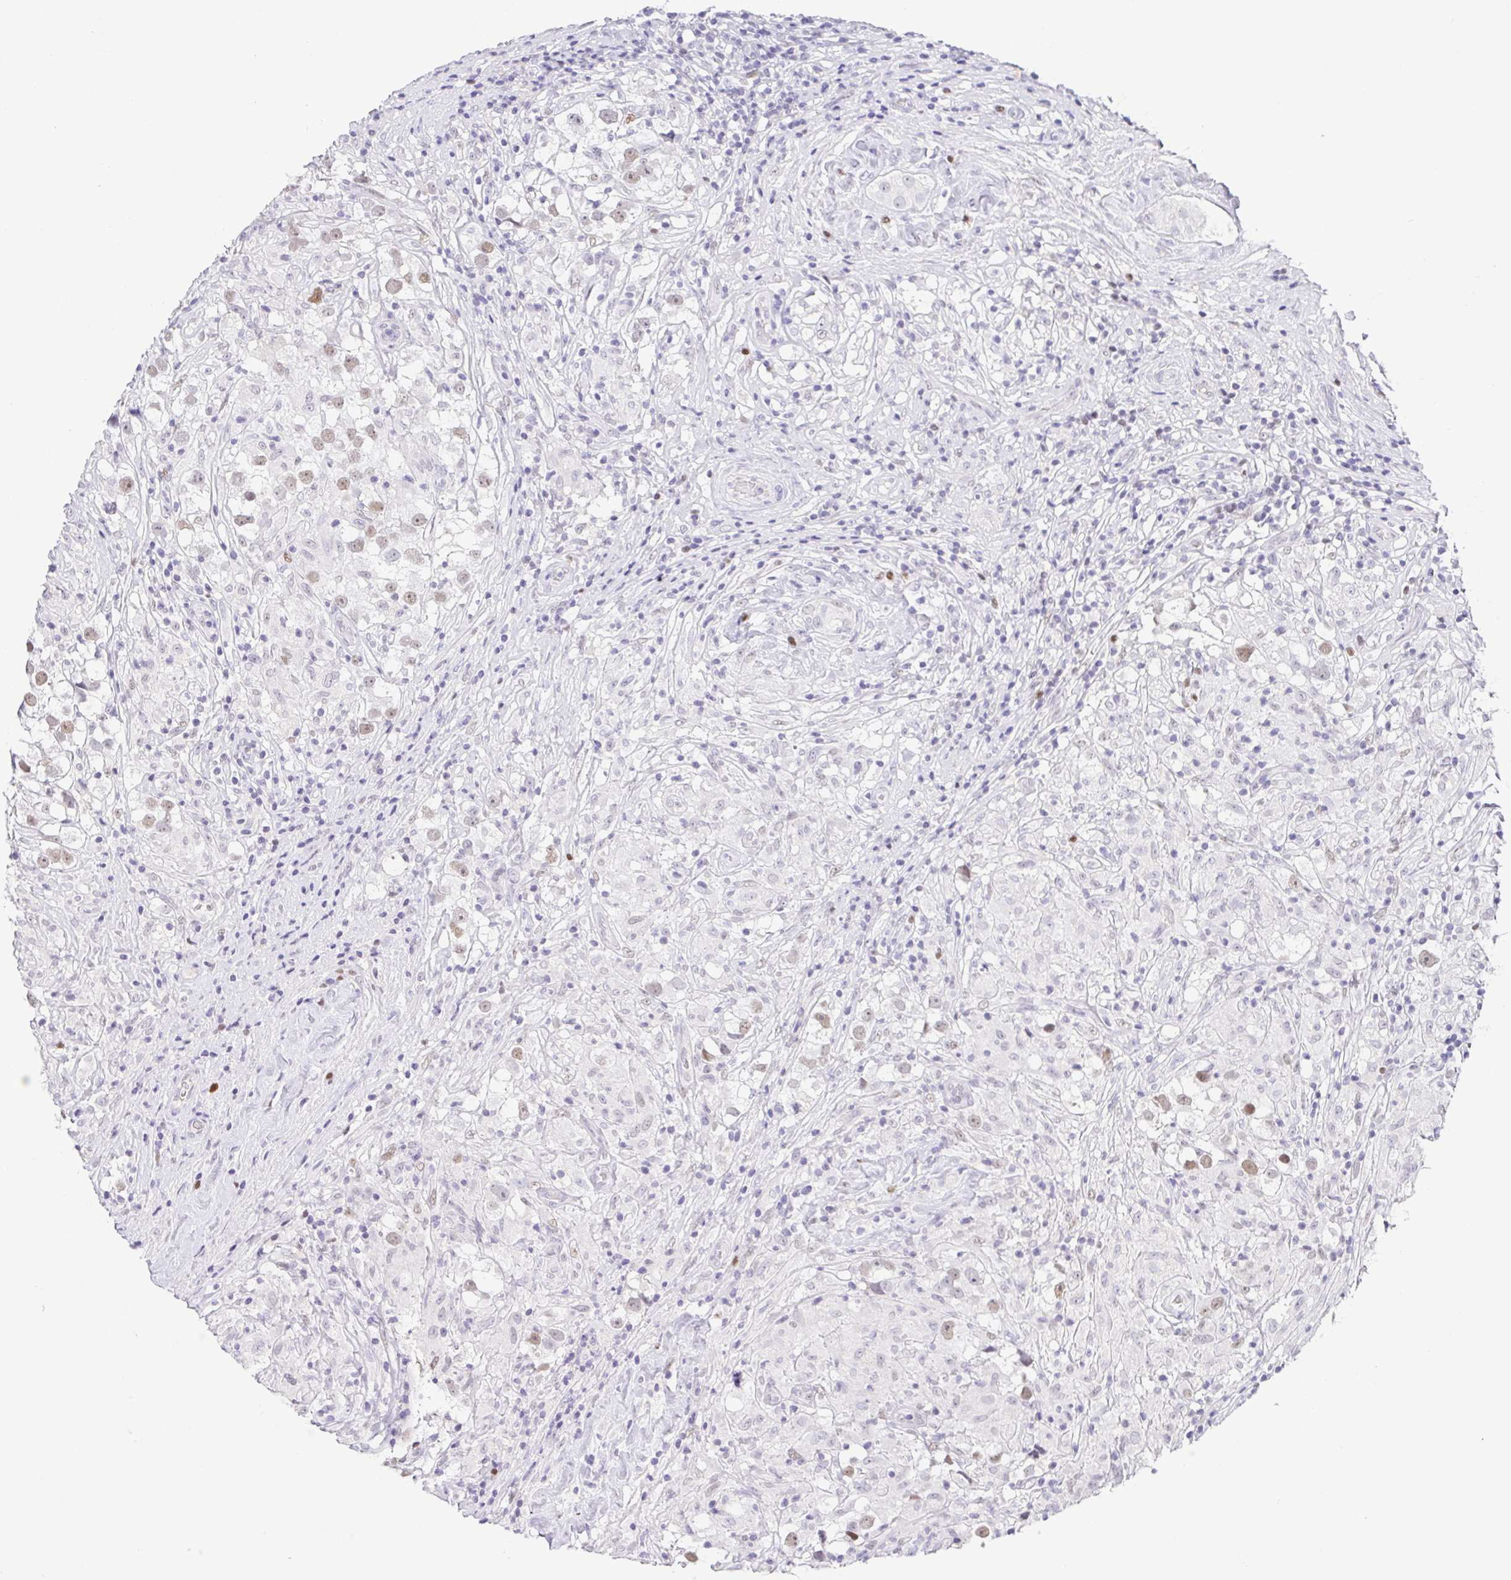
{"staining": {"intensity": "moderate", "quantity": "25%-75%", "location": "nuclear"}, "tissue": "testis cancer", "cell_type": "Tumor cells", "image_type": "cancer", "snomed": [{"axis": "morphology", "description": "Seminoma, NOS"}, {"axis": "topography", "description": "Testis"}], "caption": "IHC micrograph of human testis seminoma stained for a protein (brown), which reveals medium levels of moderate nuclear staining in about 25%-75% of tumor cells.", "gene": "TCF3", "patient": {"sex": "male", "age": 46}}